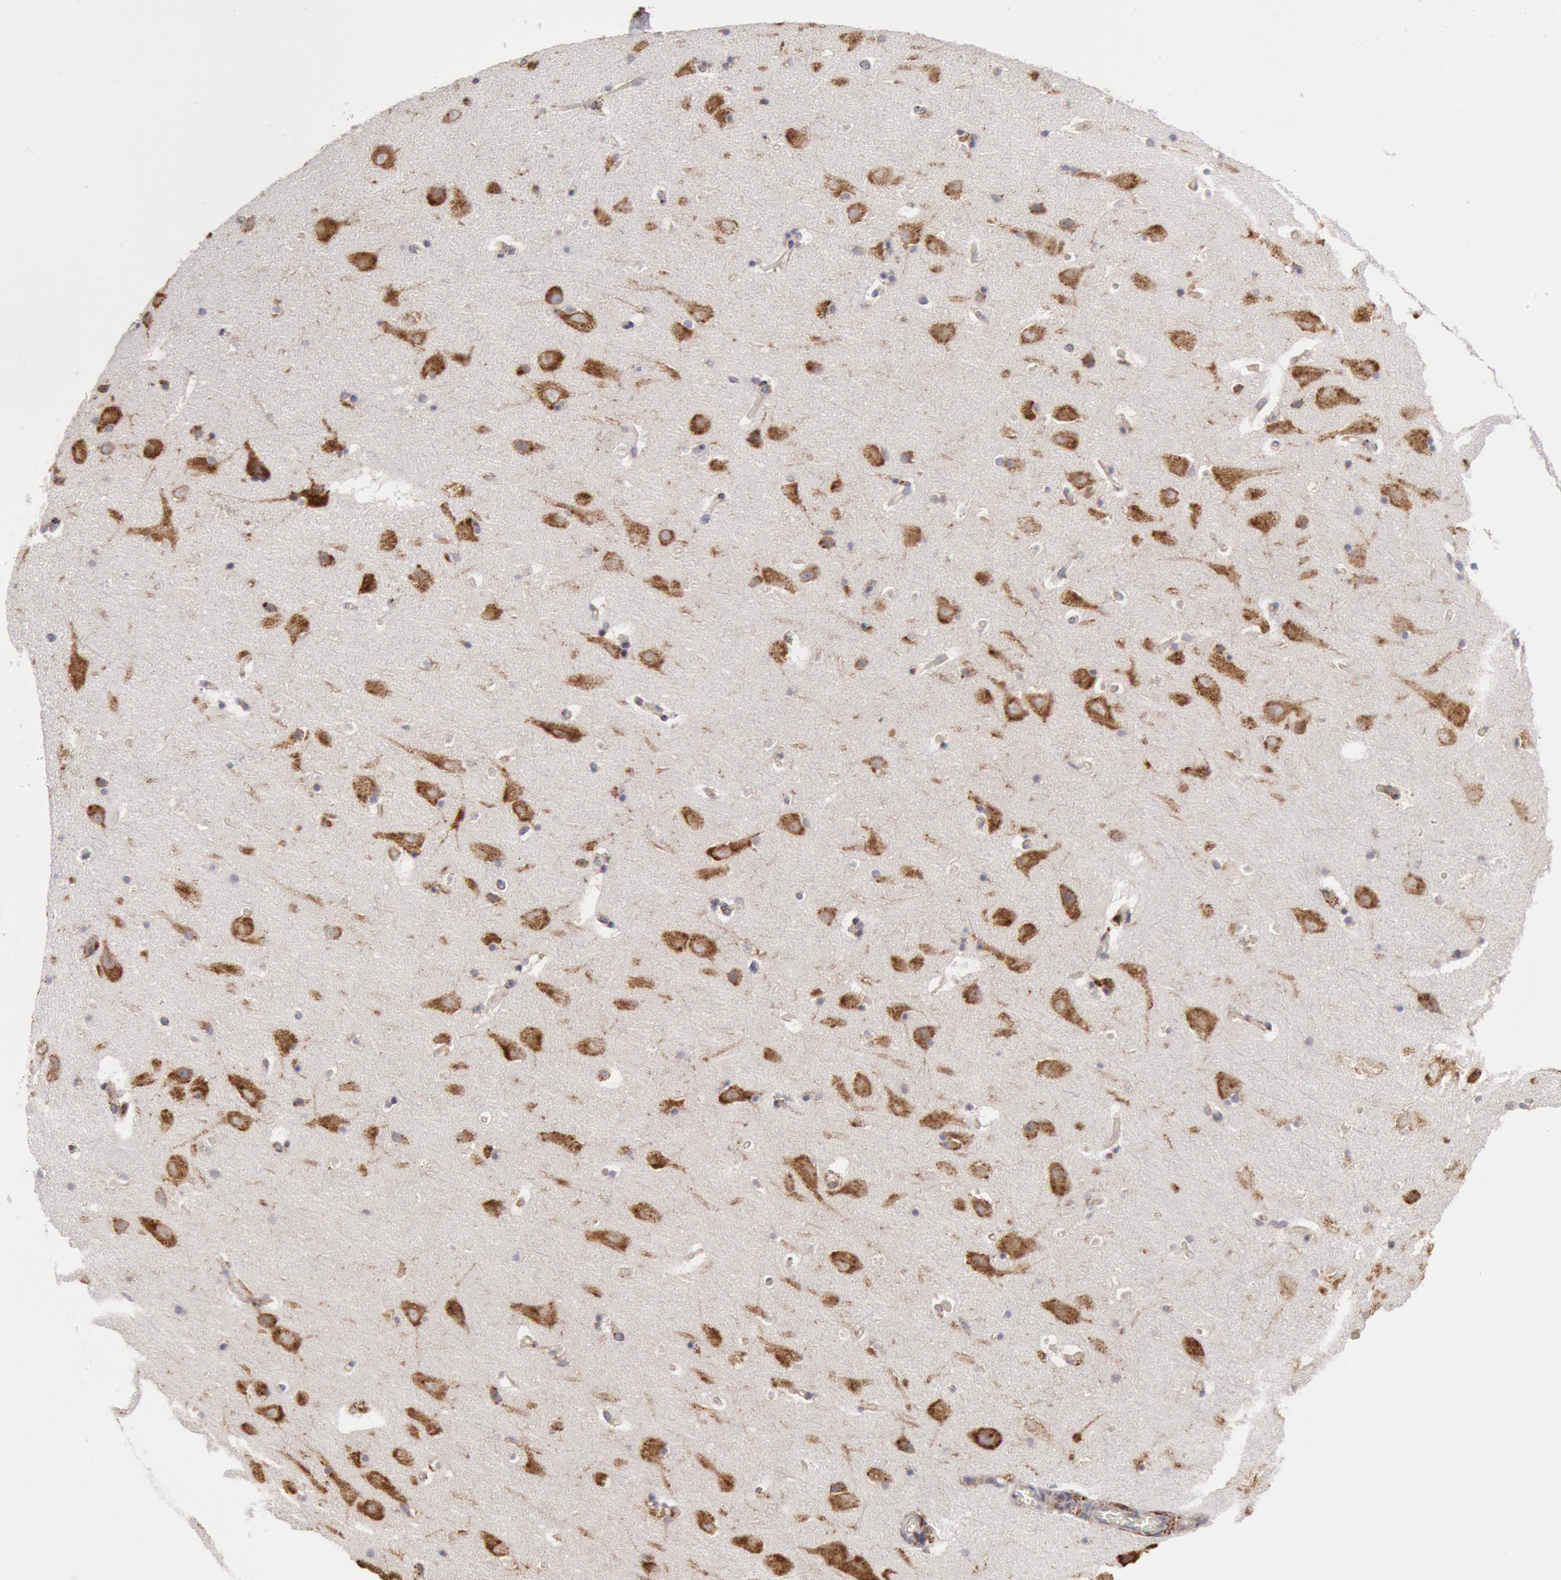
{"staining": {"intensity": "weak", "quantity": "<25%", "location": "cytoplasmic/membranous"}, "tissue": "hippocampus", "cell_type": "Glial cells", "image_type": "normal", "snomed": [{"axis": "morphology", "description": "Normal tissue, NOS"}, {"axis": "topography", "description": "Hippocampus"}], "caption": "Immunohistochemistry (IHC) micrograph of benign hippocampus: human hippocampus stained with DAB demonstrates no significant protein staining in glial cells.", "gene": "ERP44", "patient": {"sex": "male", "age": 45}}